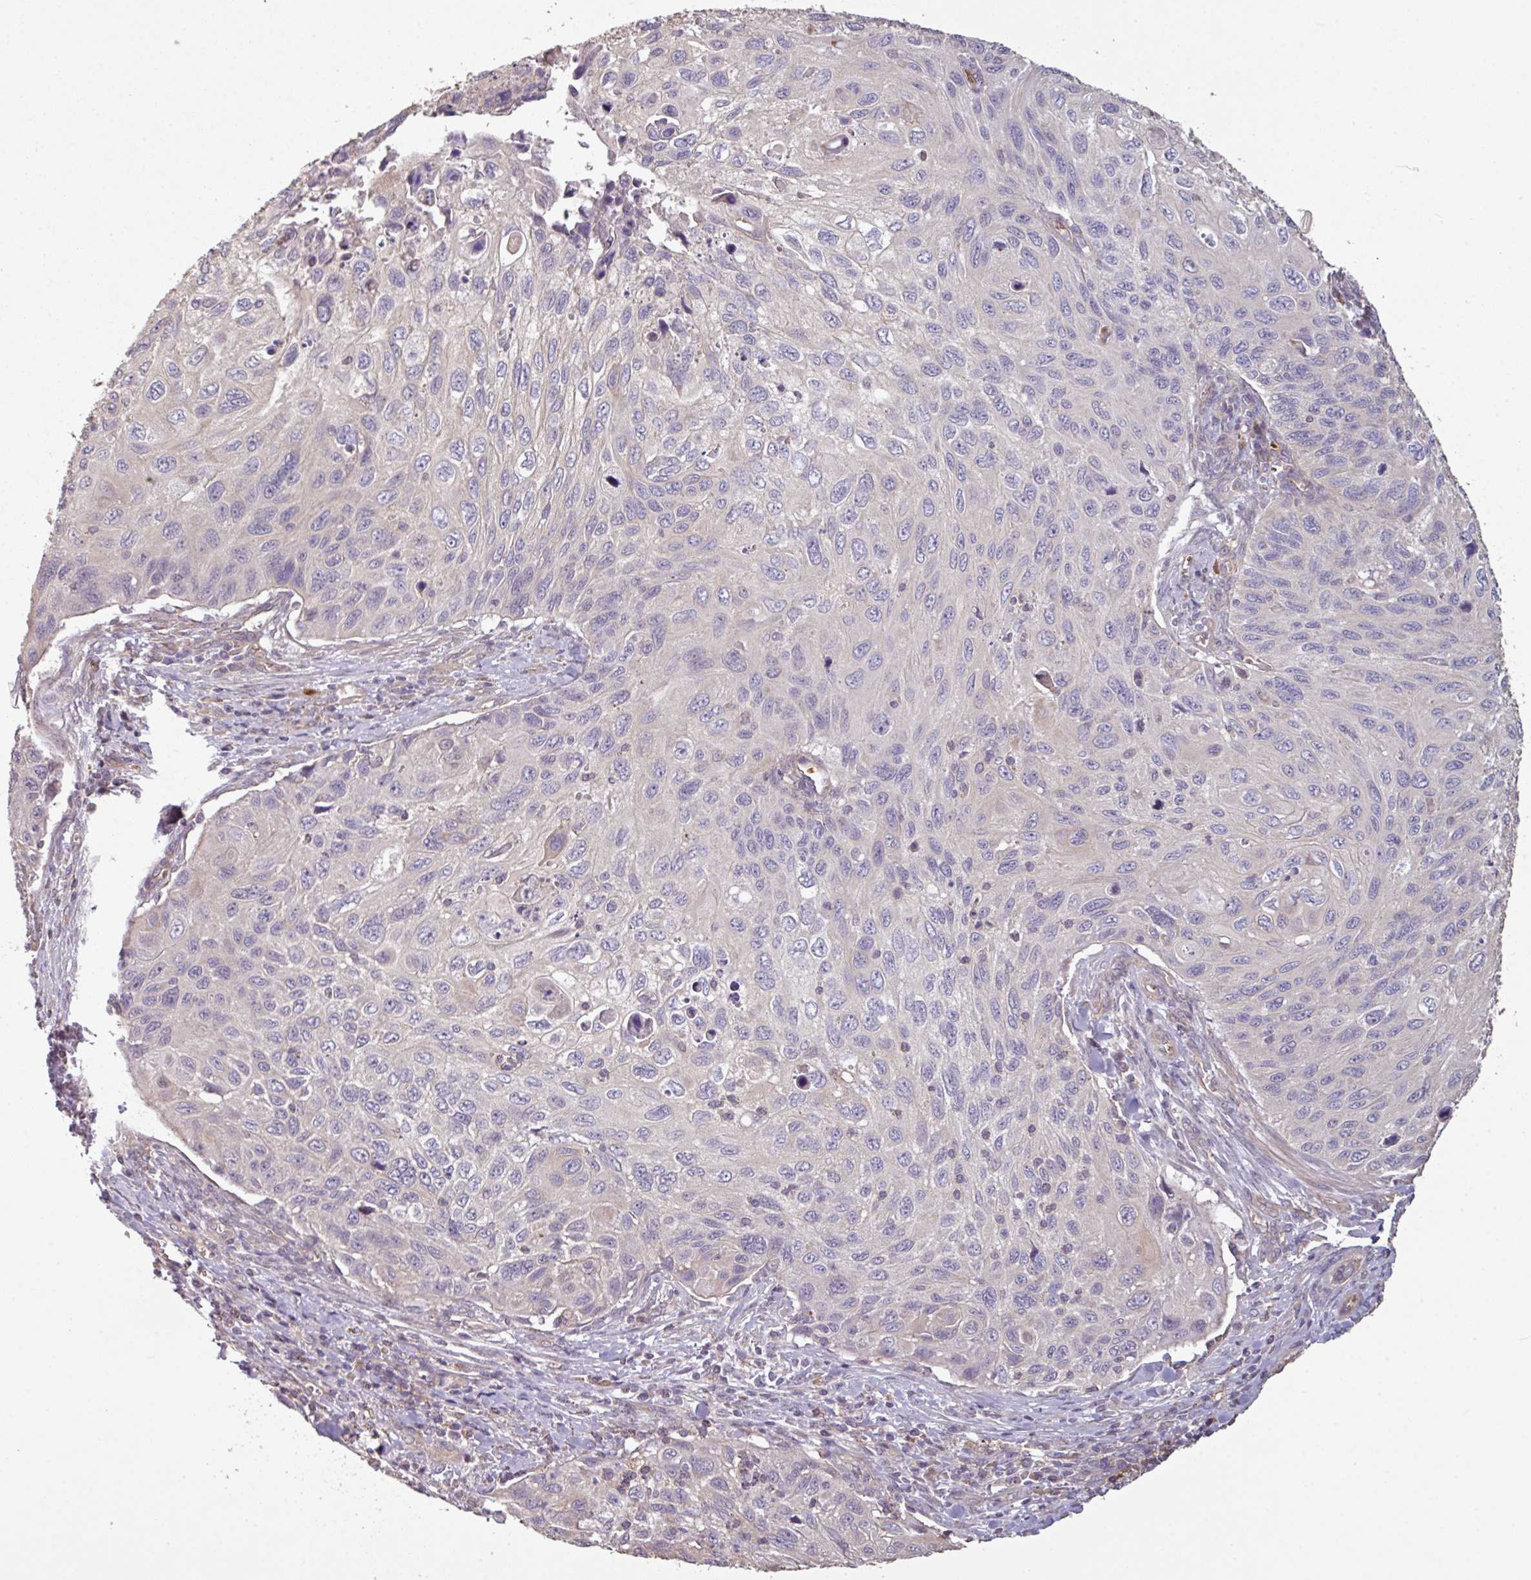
{"staining": {"intensity": "negative", "quantity": "none", "location": "none"}, "tissue": "cervical cancer", "cell_type": "Tumor cells", "image_type": "cancer", "snomed": [{"axis": "morphology", "description": "Squamous cell carcinoma, NOS"}, {"axis": "topography", "description": "Cervix"}], "caption": "Cervical cancer (squamous cell carcinoma) stained for a protein using immunohistochemistry (IHC) shows no staining tumor cells.", "gene": "NHSL2", "patient": {"sex": "female", "age": 70}}